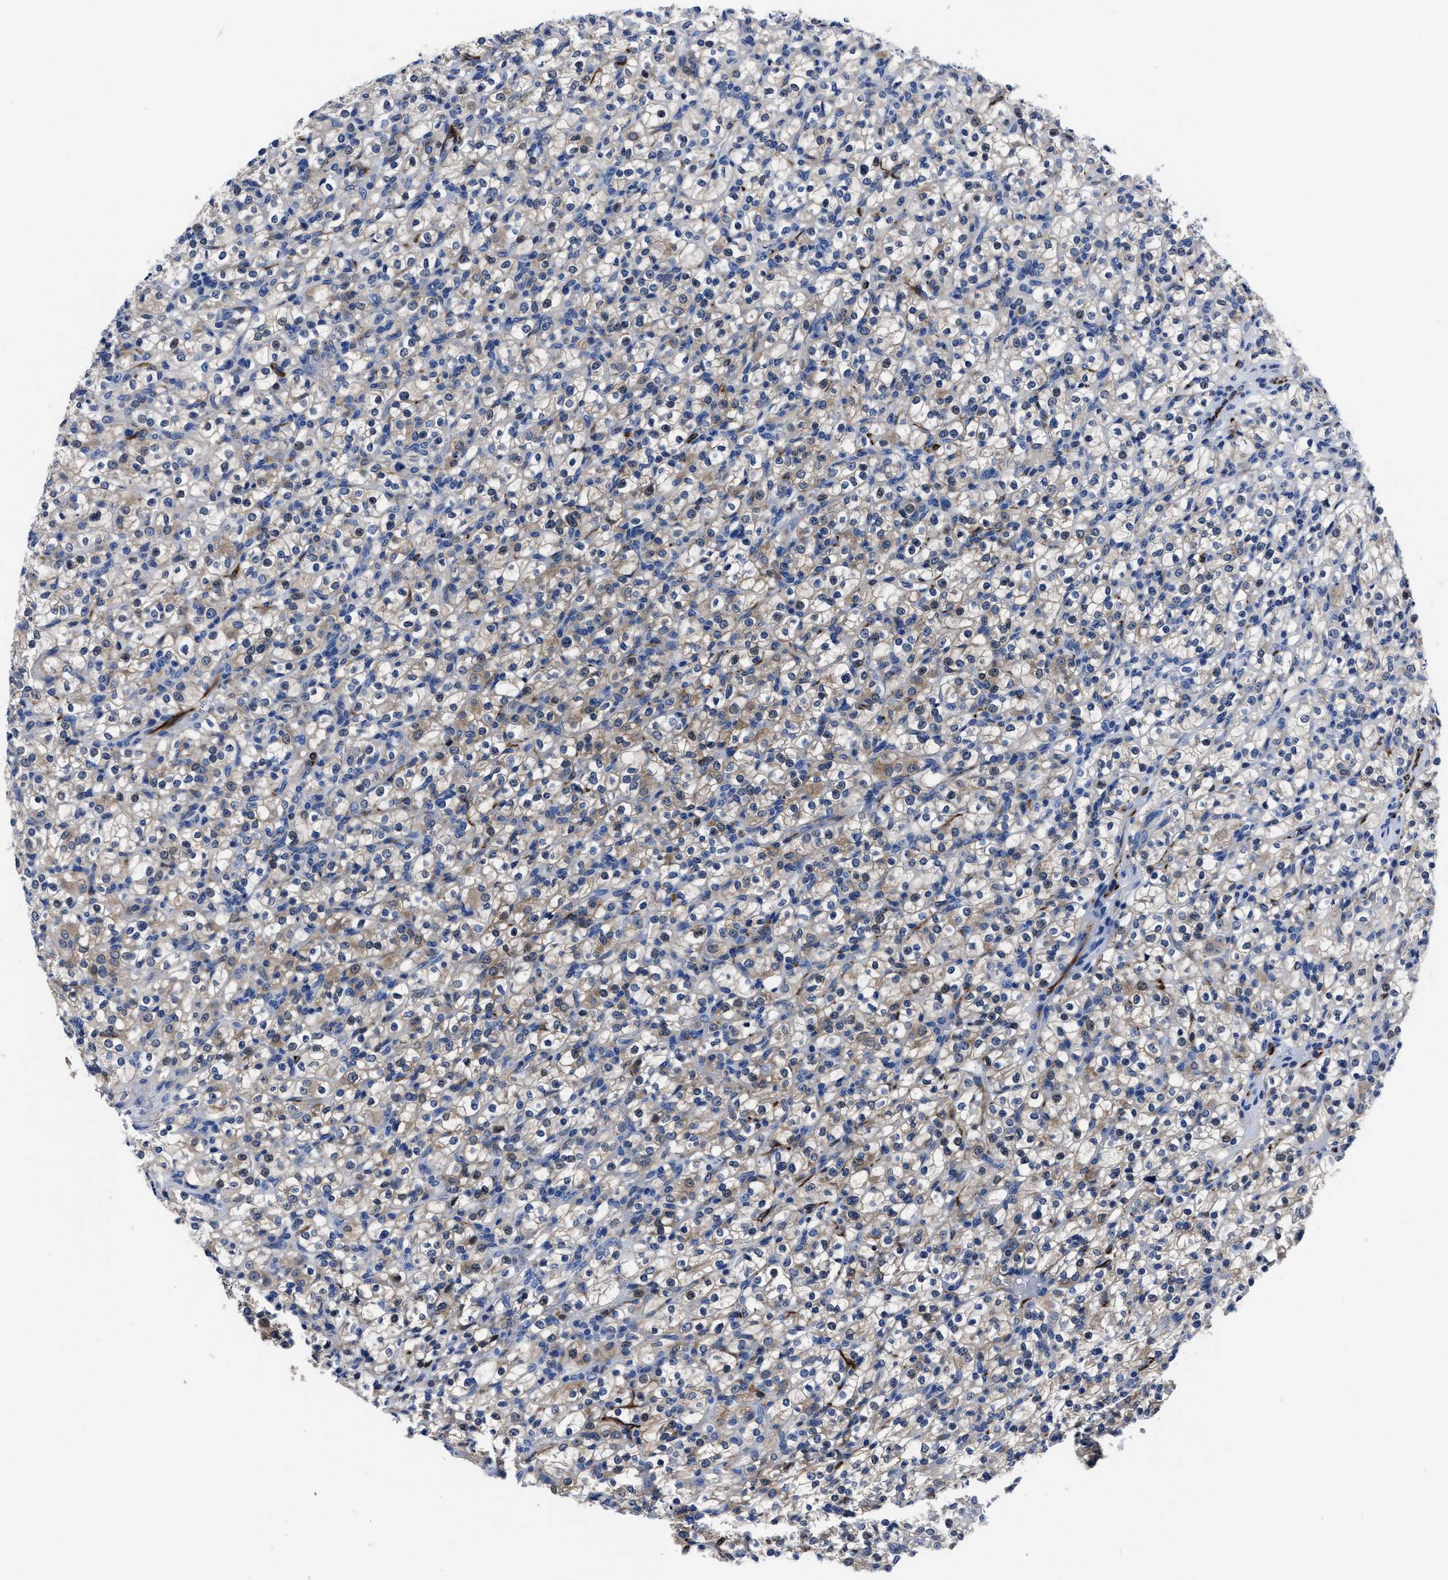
{"staining": {"intensity": "weak", "quantity": "<25%", "location": "cytoplasmic/membranous,nuclear"}, "tissue": "renal cancer", "cell_type": "Tumor cells", "image_type": "cancer", "snomed": [{"axis": "morphology", "description": "Normal tissue, NOS"}, {"axis": "morphology", "description": "Adenocarcinoma, NOS"}, {"axis": "topography", "description": "Kidney"}], "caption": "This is a image of immunohistochemistry staining of adenocarcinoma (renal), which shows no staining in tumor cells. Brightfield microscopy of immunohistochemistry (IHC) stained with DAB (3,3'-diaminobenzidine) (brown) and hematoxylin (blue), captured at high magnification.", "gene": "OR10G3", "patient": {"sex": "female", "age": 72}}